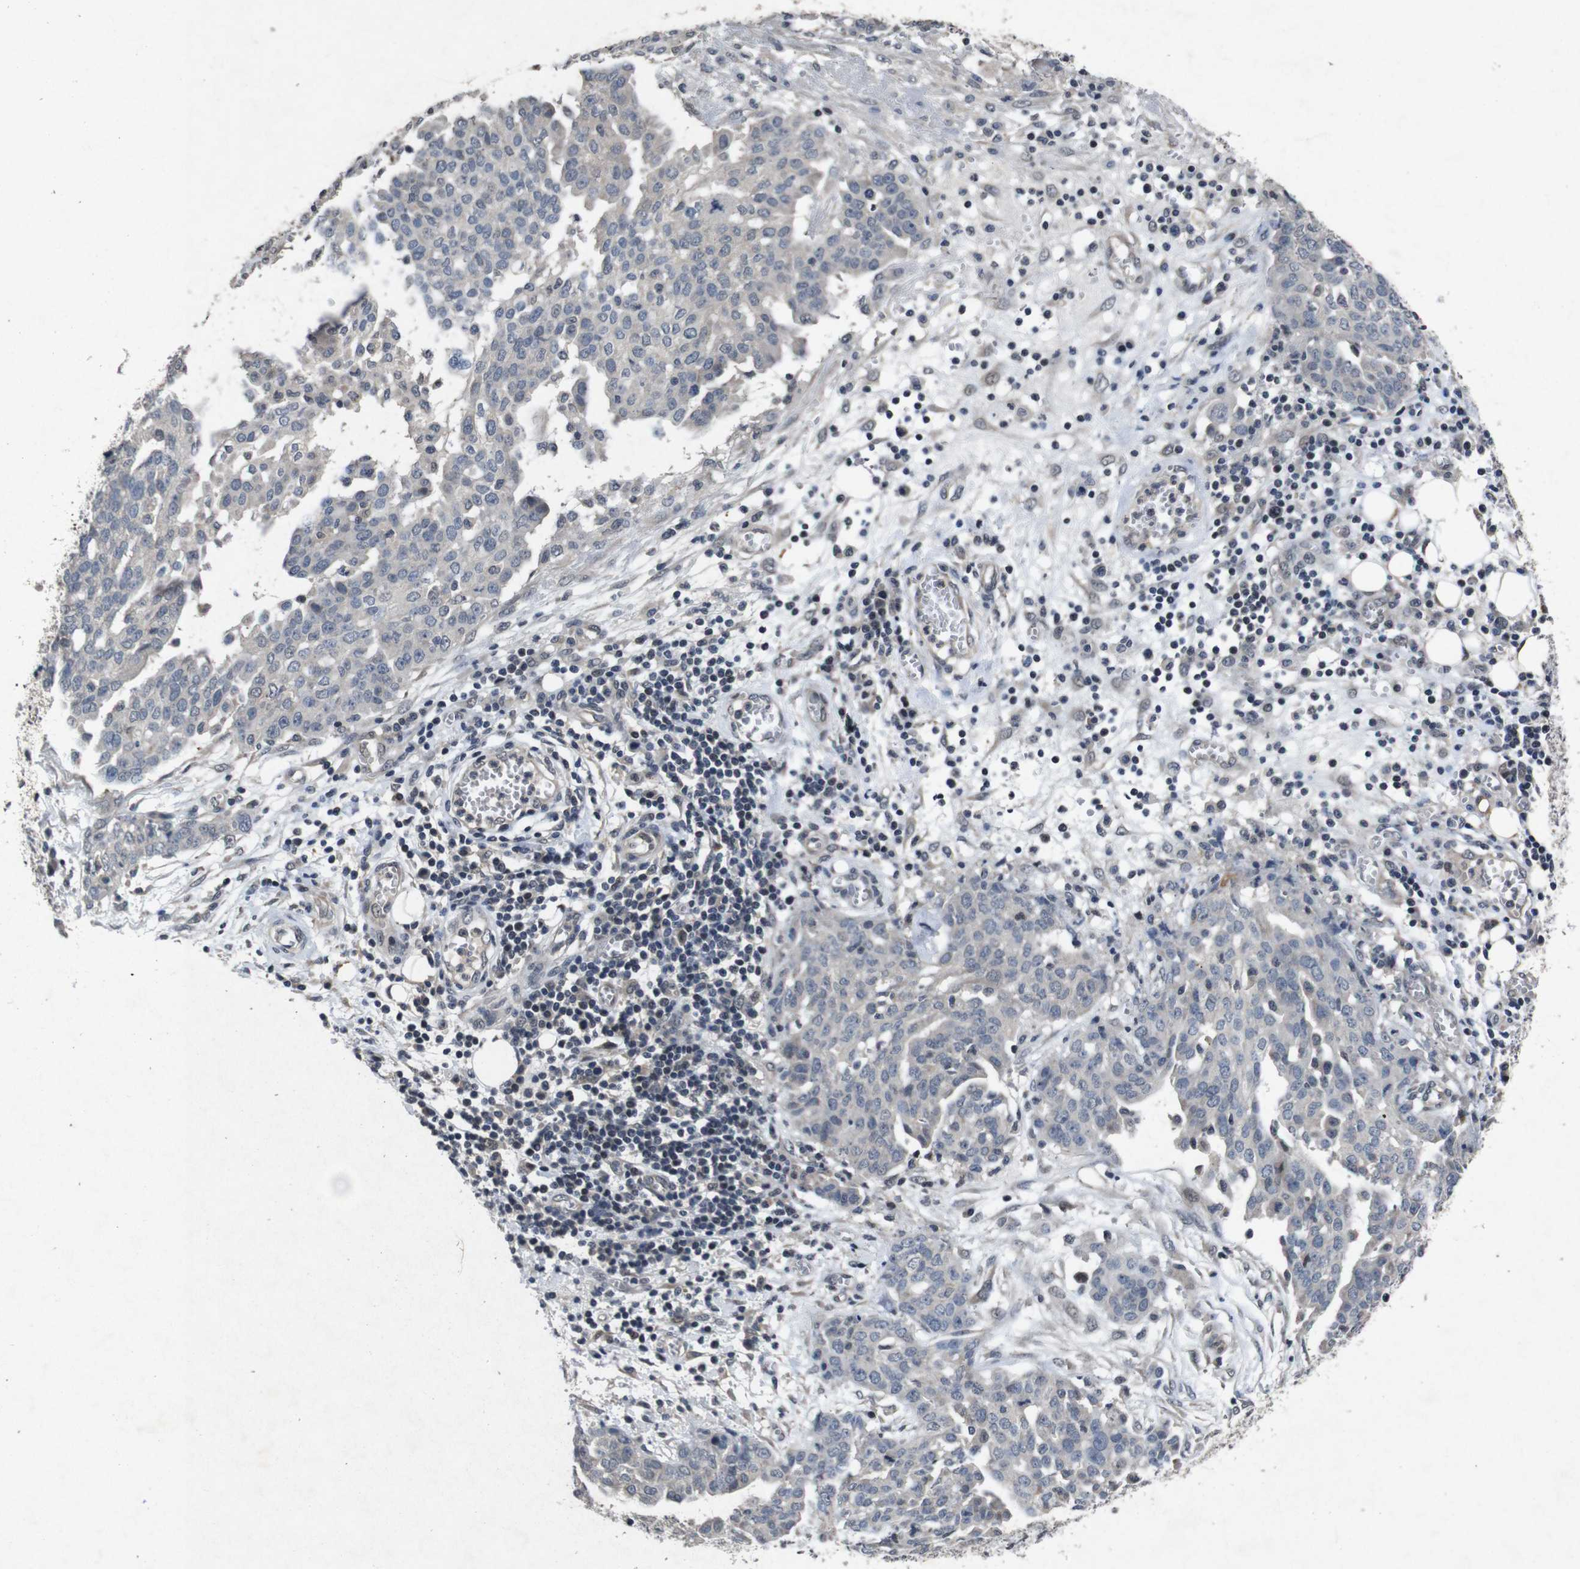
{"staining": {"intensity": "negative", "quantity": "none", "location": "none"}, "tissue": "ovarian cancer", "cell_type": "Tumor cells", "image_type": "cancer", "snomed": [{"axis": "morphology", "description": "Cystadenocarcinoma, serous, NOS"}, {"axis": "topography", "description": "Soft tissue"}, {"axis": "topography", "description": "Ovary"}], "caption": "The photomicrograph demonstrates no staining of tumor cells in serous cystadenocarcinoma (ovarian).", "gene": "AKT3", "patient": {"sex": "female", "age": 57}}